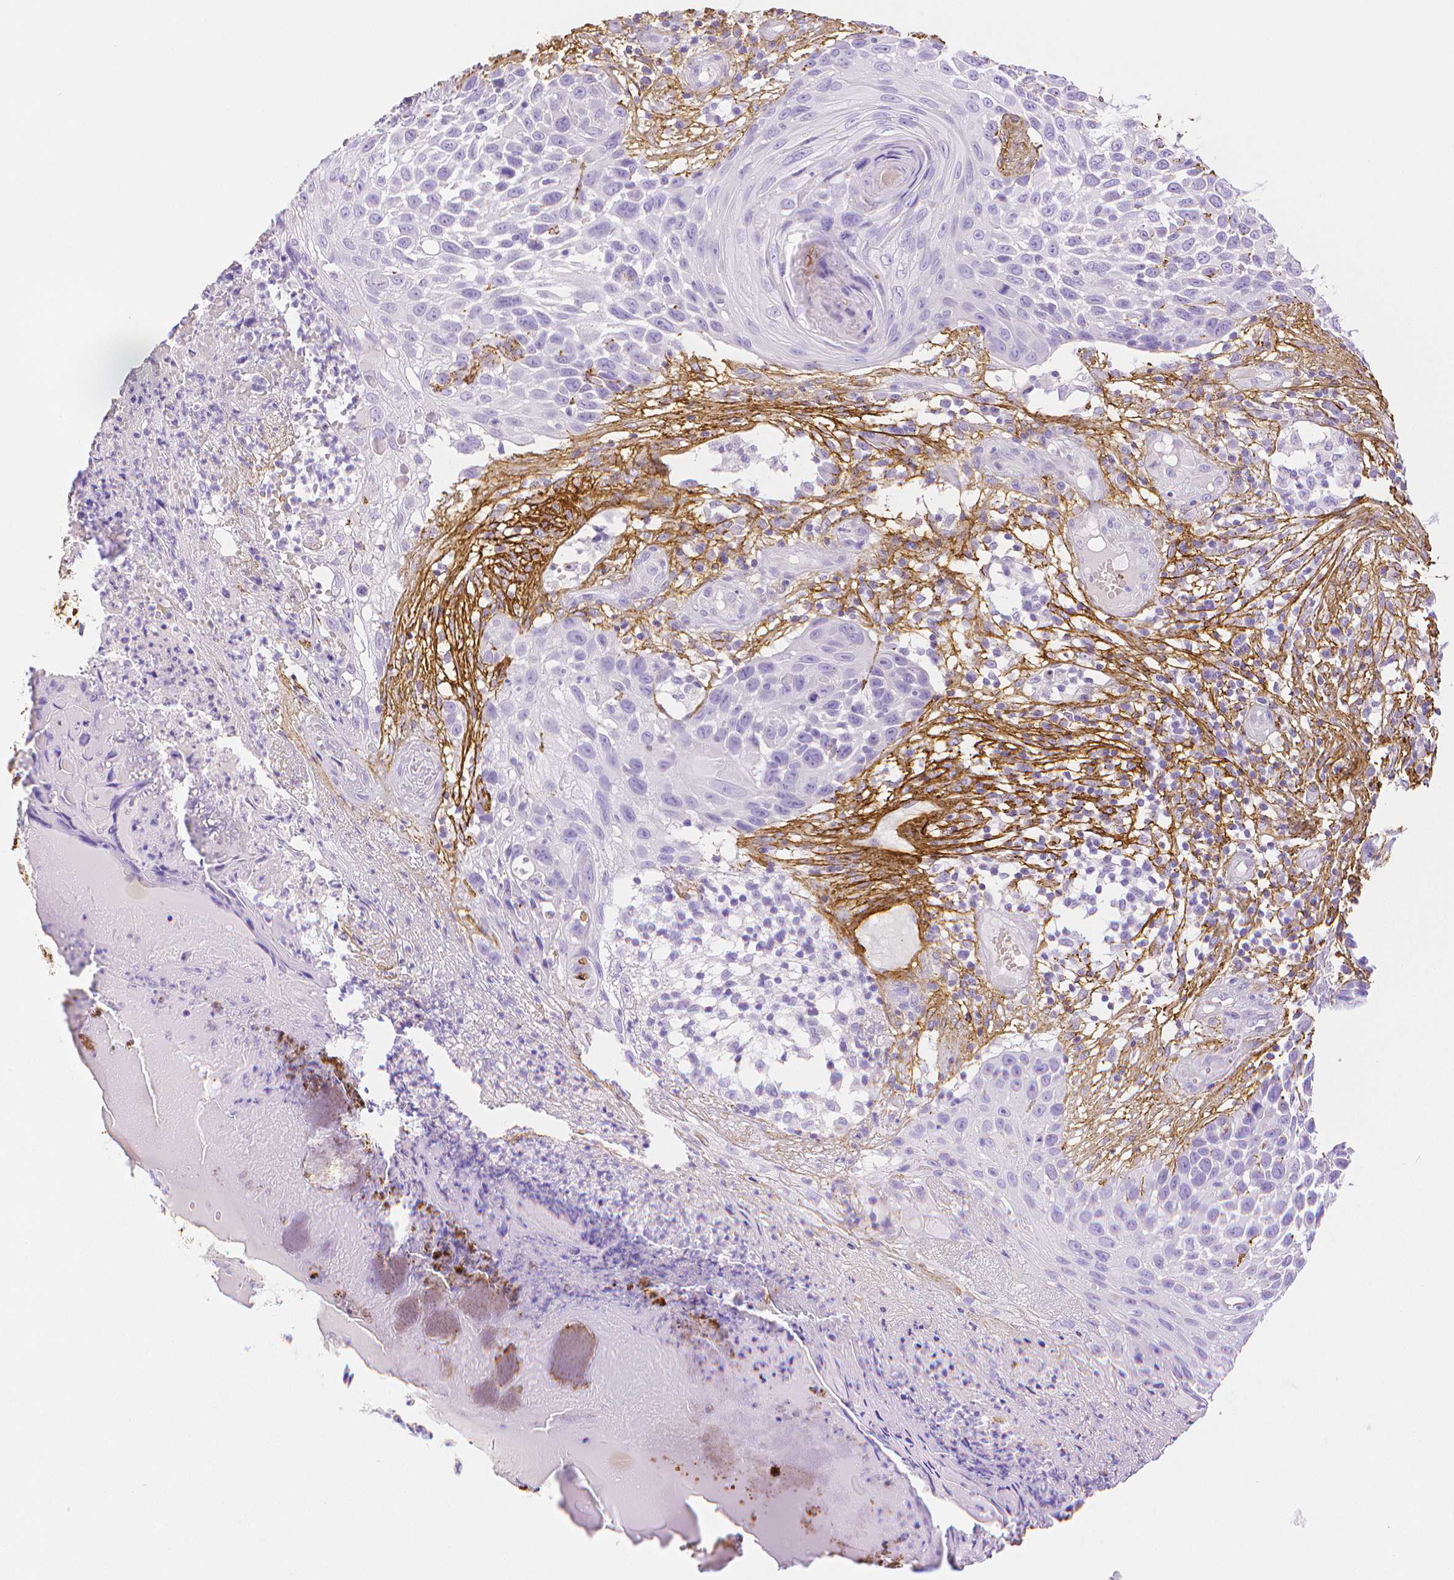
{"staining": {"intensity": "negative", "quantity": "none", "location": "none"}, "tissue": "skin cancer", "cell_type": "Tumor cells", "image_type": "cancer", "snomed": [{"axis": "morphology", "description": "Squamous cell carcinoma, NOS"}, {"axis": "topography", "description": "Skin"}], "caption": "This is a image of IHC staining of skin cancer, which shows no staining in tumor cells.", "gene": "FBN1", "patient": {"sex": "male", "age": 92}}